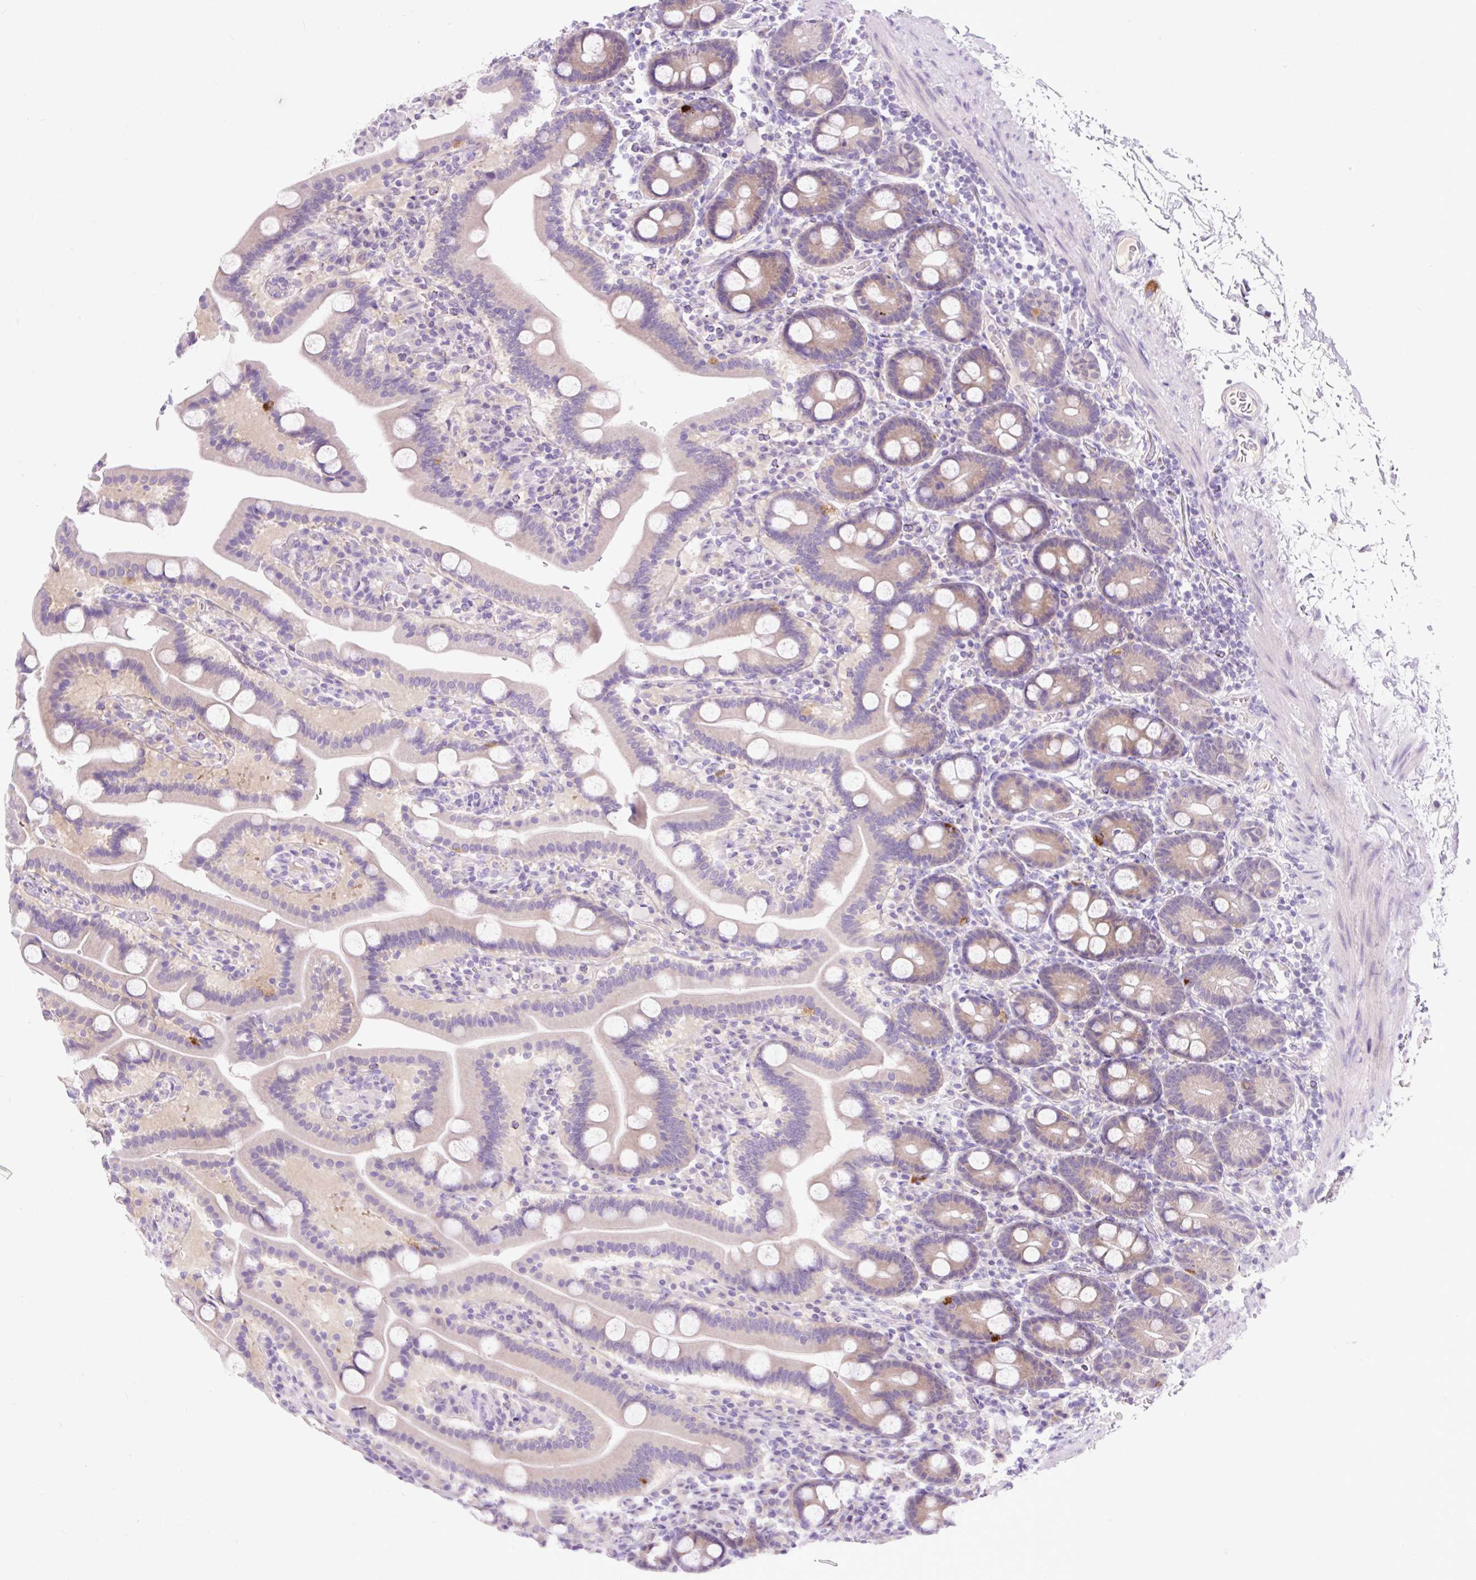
{"staining": {"intensity": "moderate", "quantity": "<25%", "location": "cytoplasmic/membranous"}, "tissue": "duodenum", "cell_type": "Glandular cells", "image_type": "normal", "snomed": [{"axis": "morphology", "description": "Normal tissue, NOS"}, {"axis": "topography", "description": "Duodenum"}], "caption": "This is a micrograph of immunohistochemistry staining of unremarkable duodenum, which shows moderate expression in the cytoplasmic/membranous of glandular cells.", "gene": "CELF6", "patient": {"sex": "male", "age": 55}}